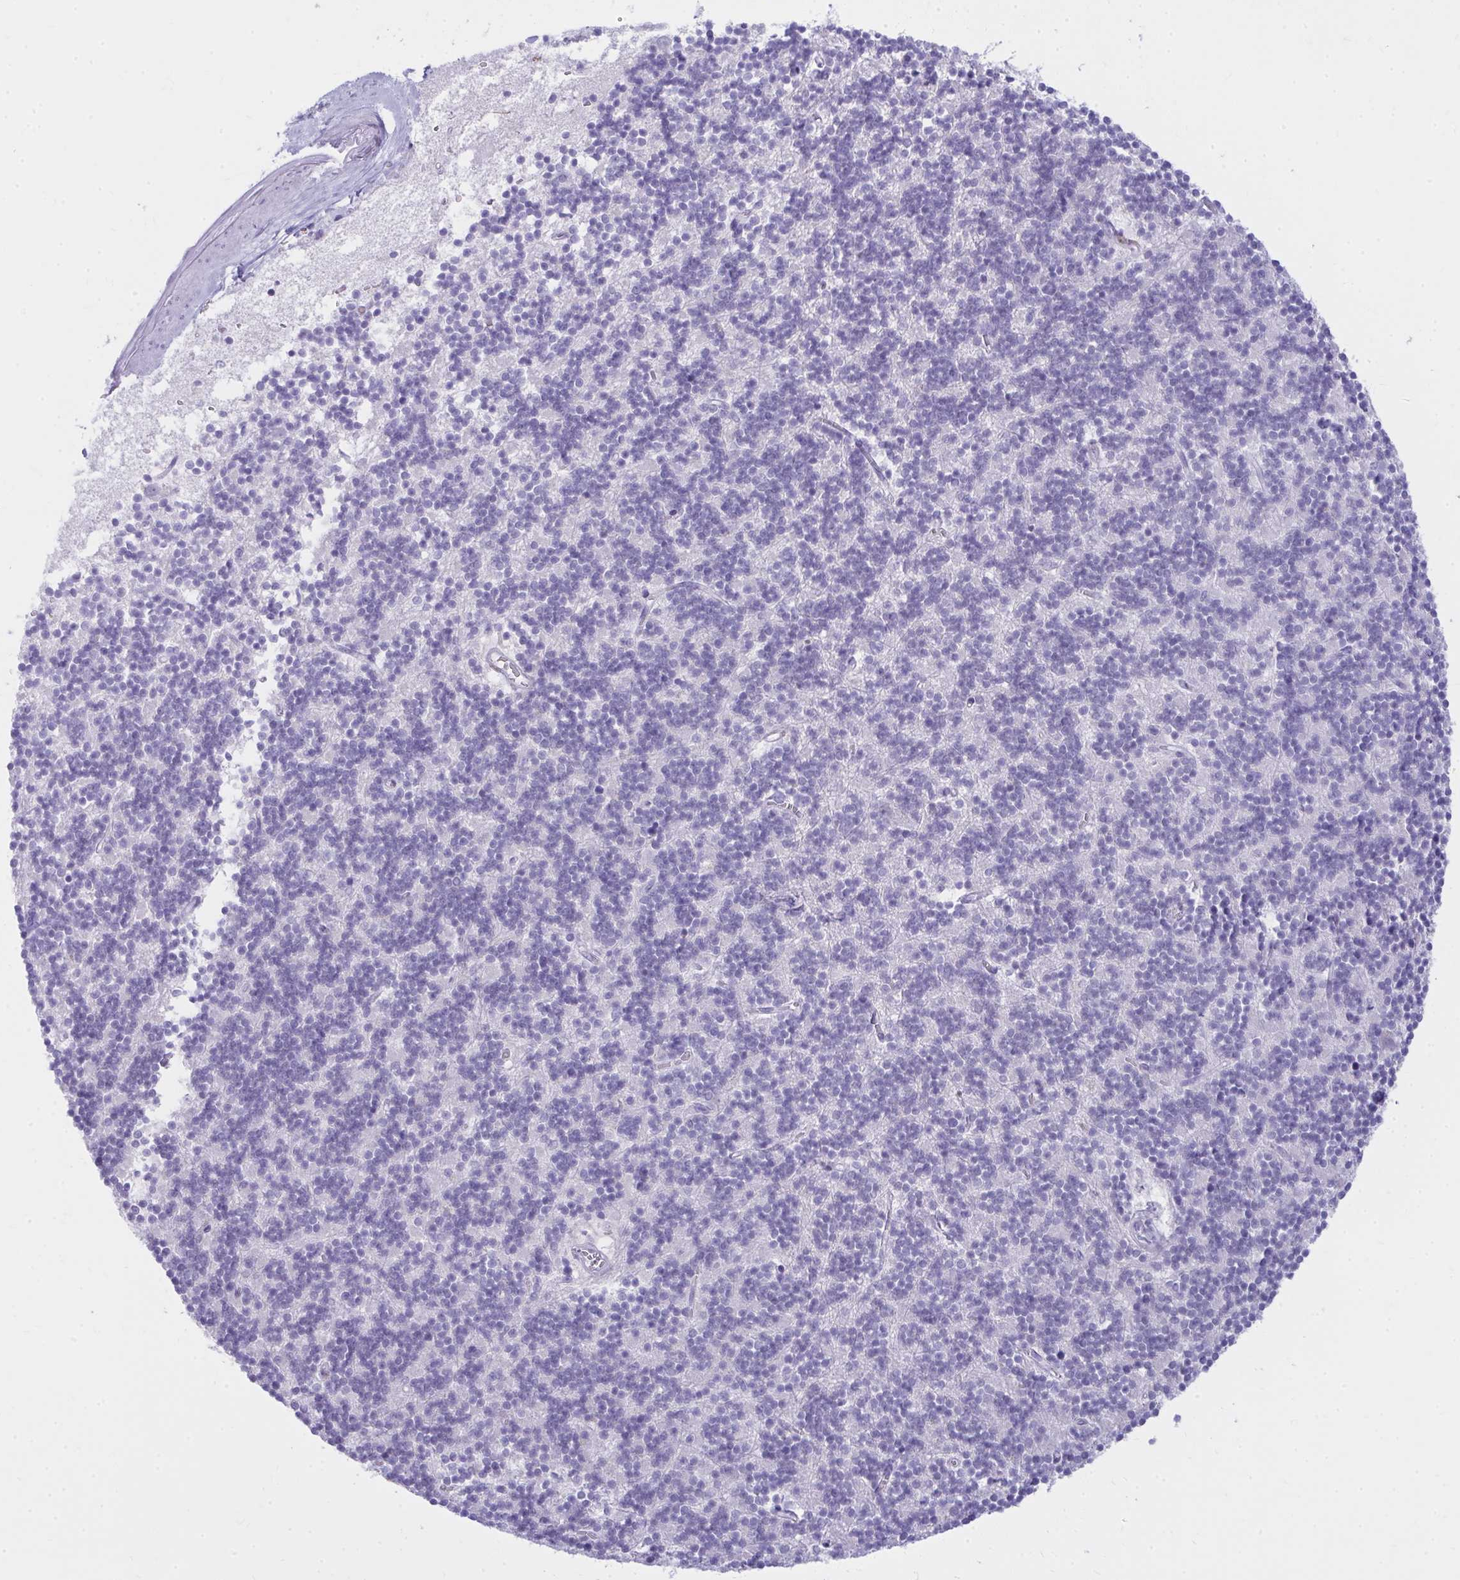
{"staining": {"intensity": "negative", "quantity": "none", "location": "none"}, "tissue": "cerebellum", "cell_type": "Cells in granular layer", "image_type": "normal", "snomed": [{"axis": "morphology", "description": "Normal tissue, NOS"}, {"axis": "topography", "description": "Cerebellum"}], "caption": "Histopathology image shows no significant protein staining in cells in granular layer of normal cerebellum. Nuclei are stained in blue.", "gene": "OR5F1", "patient": {"sex": "male", "age": 54}}